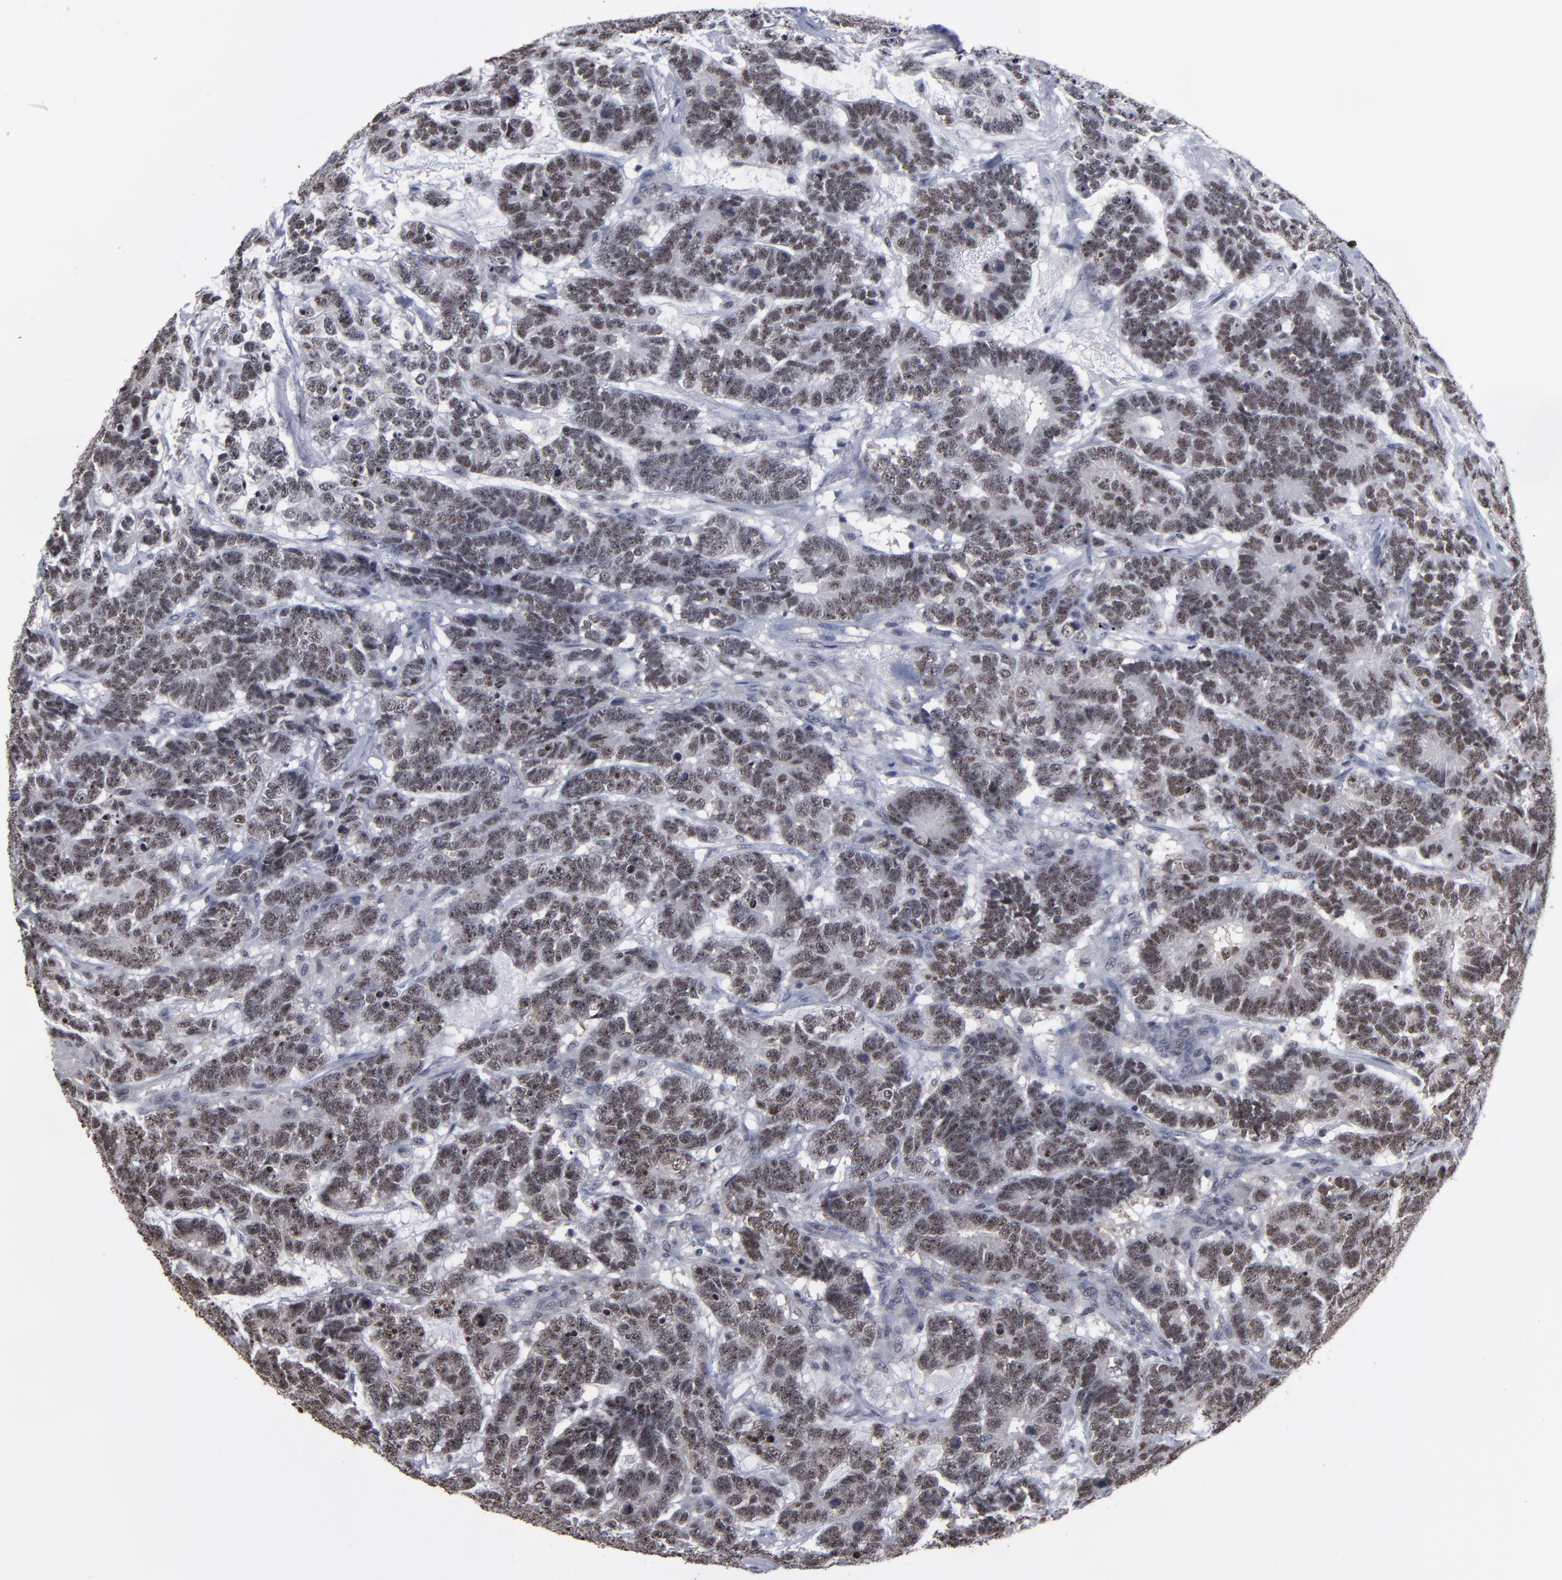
{"staining": {"intensity": "moderate", "quantity": ">75%", "location": "nuclear"}, "tissue": "testis cancer", "cell_type": "Tumor cells", "image_type": "cancer", "snomed": [{"axis": "morphology", "description": "Carcinoma, Embryonal, NOS"}, {"axis": "topography", "description": "Testis"}], "caption": "Immunohistochemistry photomicrograph of human testis embryonal carcinoma stained for a protein (brown), which reveals medium levels of moderate nuclear positivity in about >75% of tumor cells.", "gene": "SSRP1", "patient": {"sex": "male", "age": 26}}